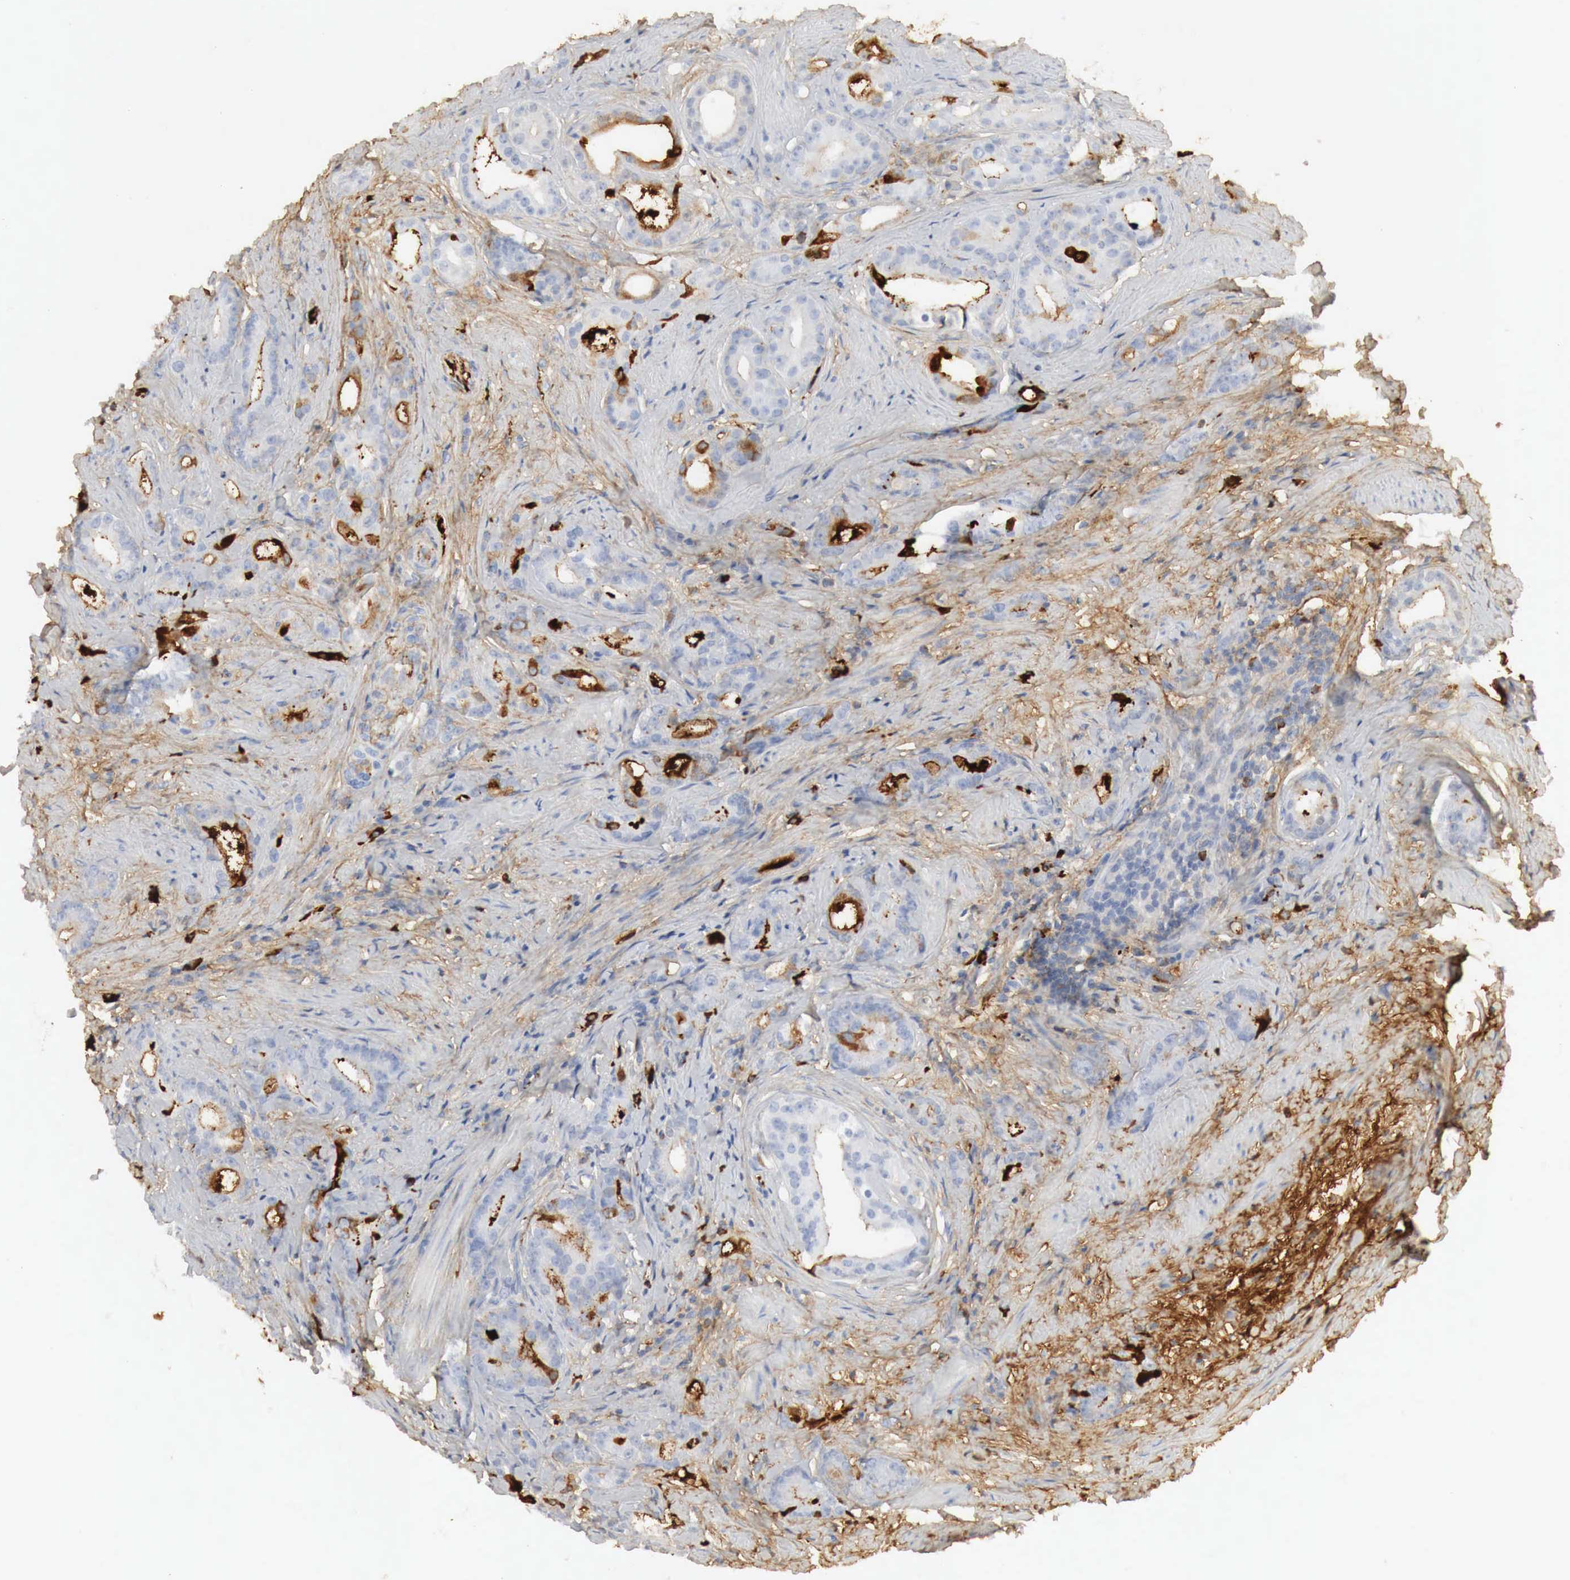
{"staining": {"intensity": "negative", "quantity": "none", "location": "none"}, "tissue": "prostate cancer", "cell_type": "Tumor cells", "image_type": "cancer", "snomed": [{"axis": "morphology", "description": "Adenocarcinoma, Medium grade"}, {"axis": "topography", "description": "Prostate"}], "caption": "Protein analysis of prostate adenocarcinoma (medium-grade) shows no significant staining in tumor cells.", "gene": "IGLC3", "patient": {"sex": "male", "age": 59}}